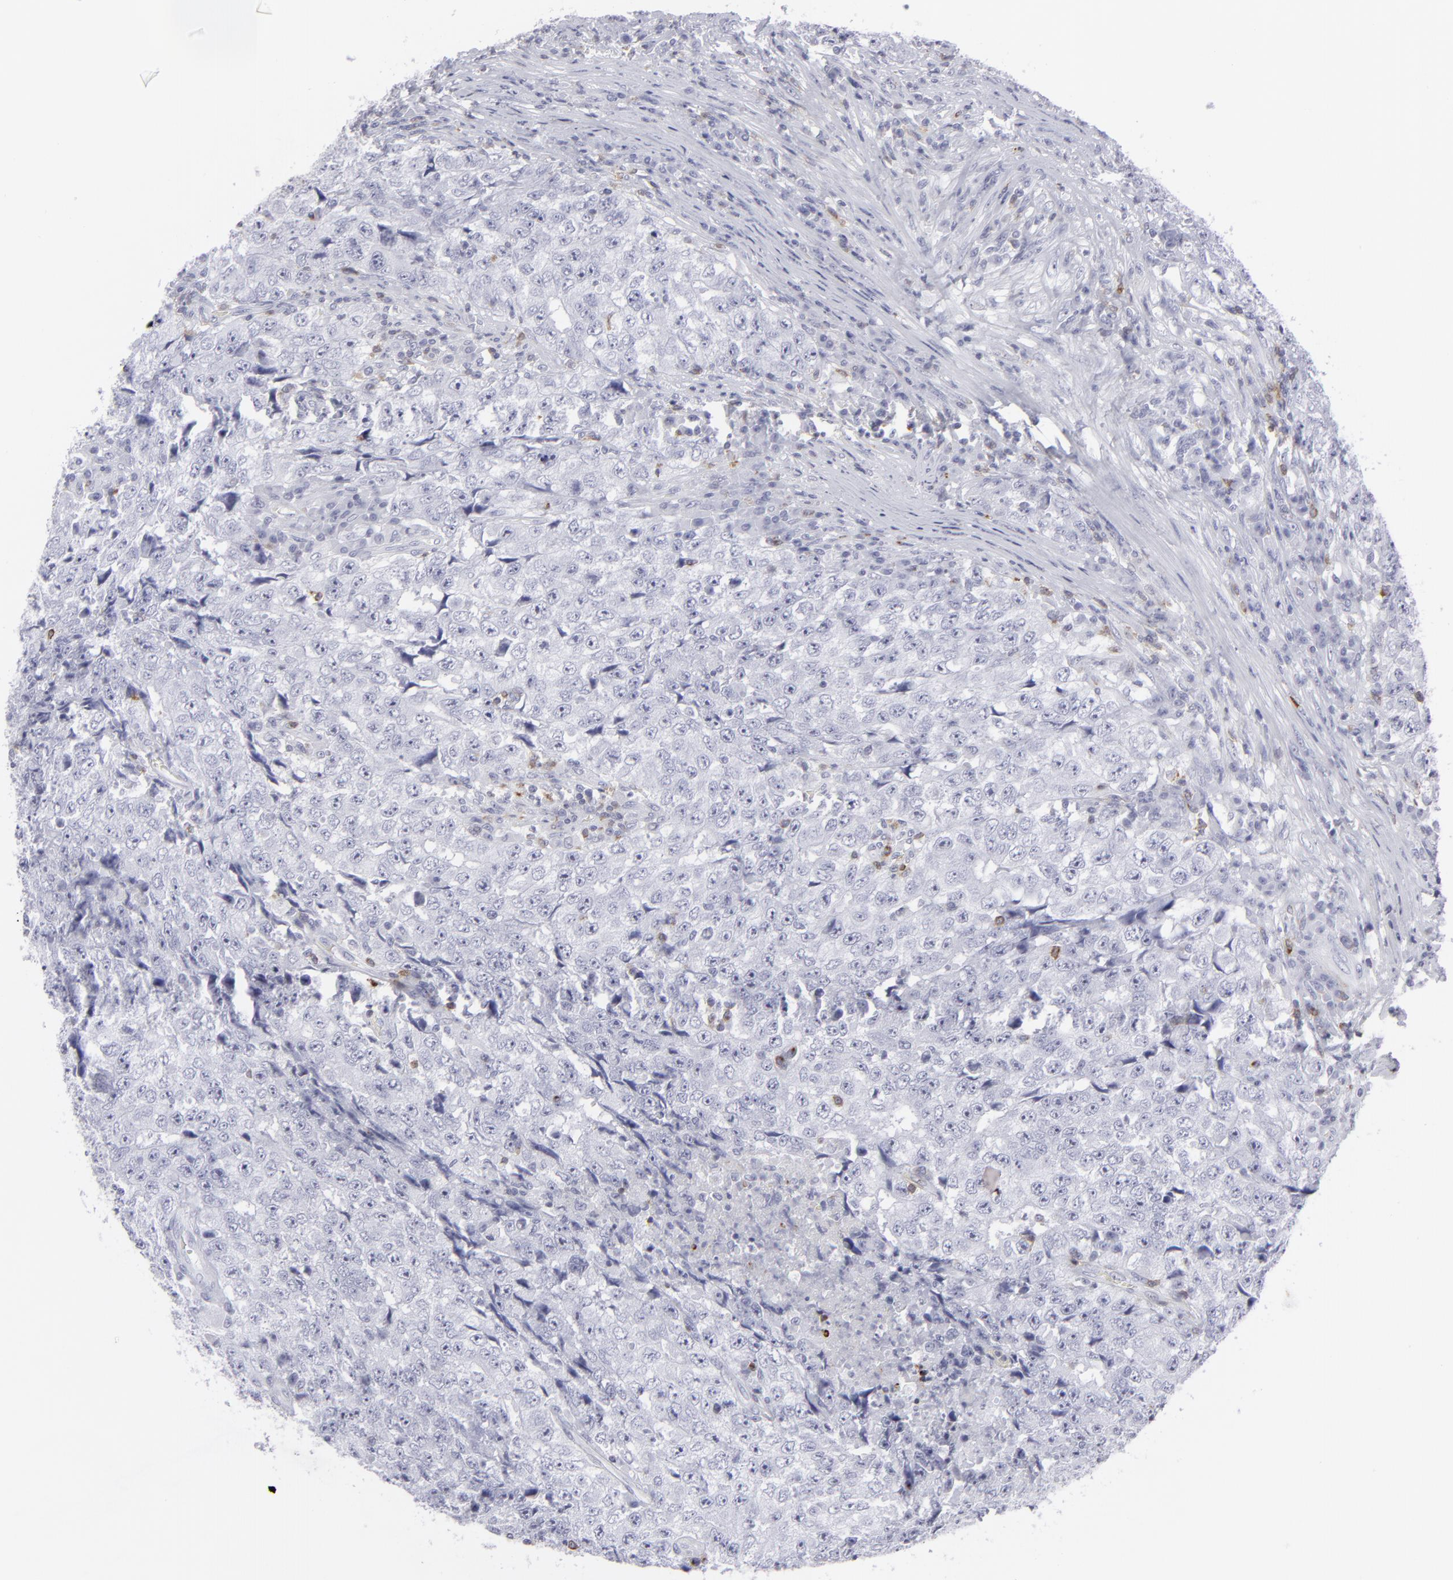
{"staining": {"intensity": "negative", "quantity": "none", "location": "none"}, "tissue": "testis cancer", "cell_type": "Tumor cells", "image_type": "cancer", "snomed": [{"axis": "morphology", "description": "Necrosis, NOS"}, {"axis": "morphology", "description": "Carcinoma, Embryonal, NOS"}, {"axis": "topography", "description": "Testis"}], "caption": "Tumor cells are negative for protein expression in human embryonal carcinoma (testis).", "gene": "CD7", "patient": {"sex": "male", "age": 19}}